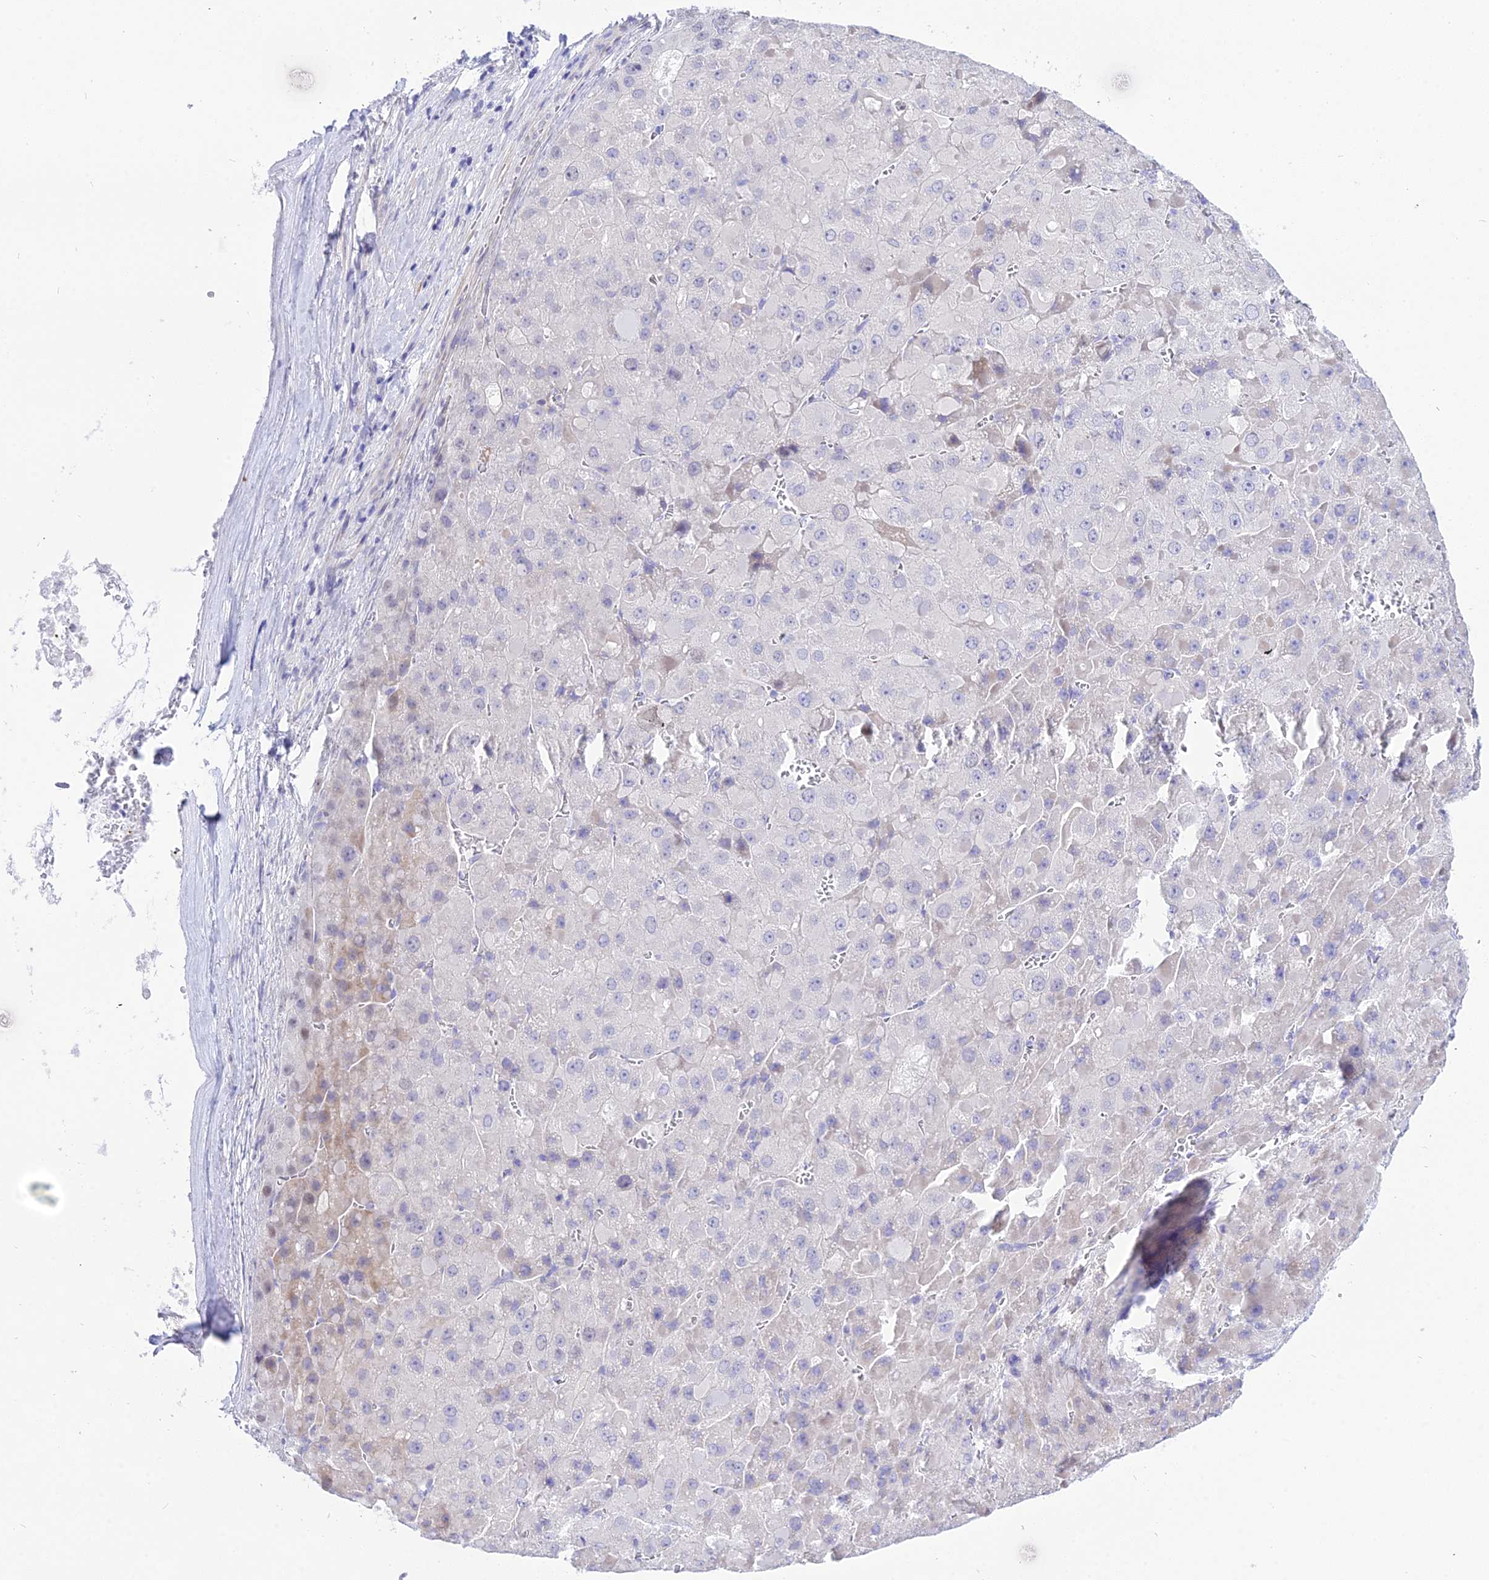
{"staining": {"intensity": "moderate", "quantity": "<25%", "location": "cytoplasmic/membranous"}, "tissue": "liver cancer", "cell_type": "Tumor cells", "image_type": "cancer", "snomed": [{"axis": "morphology", "description": "Carcinoma, Hepatocellular, NOS"}, {"axis": "topography", "description": "Liver"}], "caption": "IHC image of human liver cancer stained for a protein (brown), which shows low levels of moderate cytoplasmic/membranous positivity in approximately <25% of tumor cells.", "gene": "DEFB107A", "patient": {"sex": "female", "age": 73}}